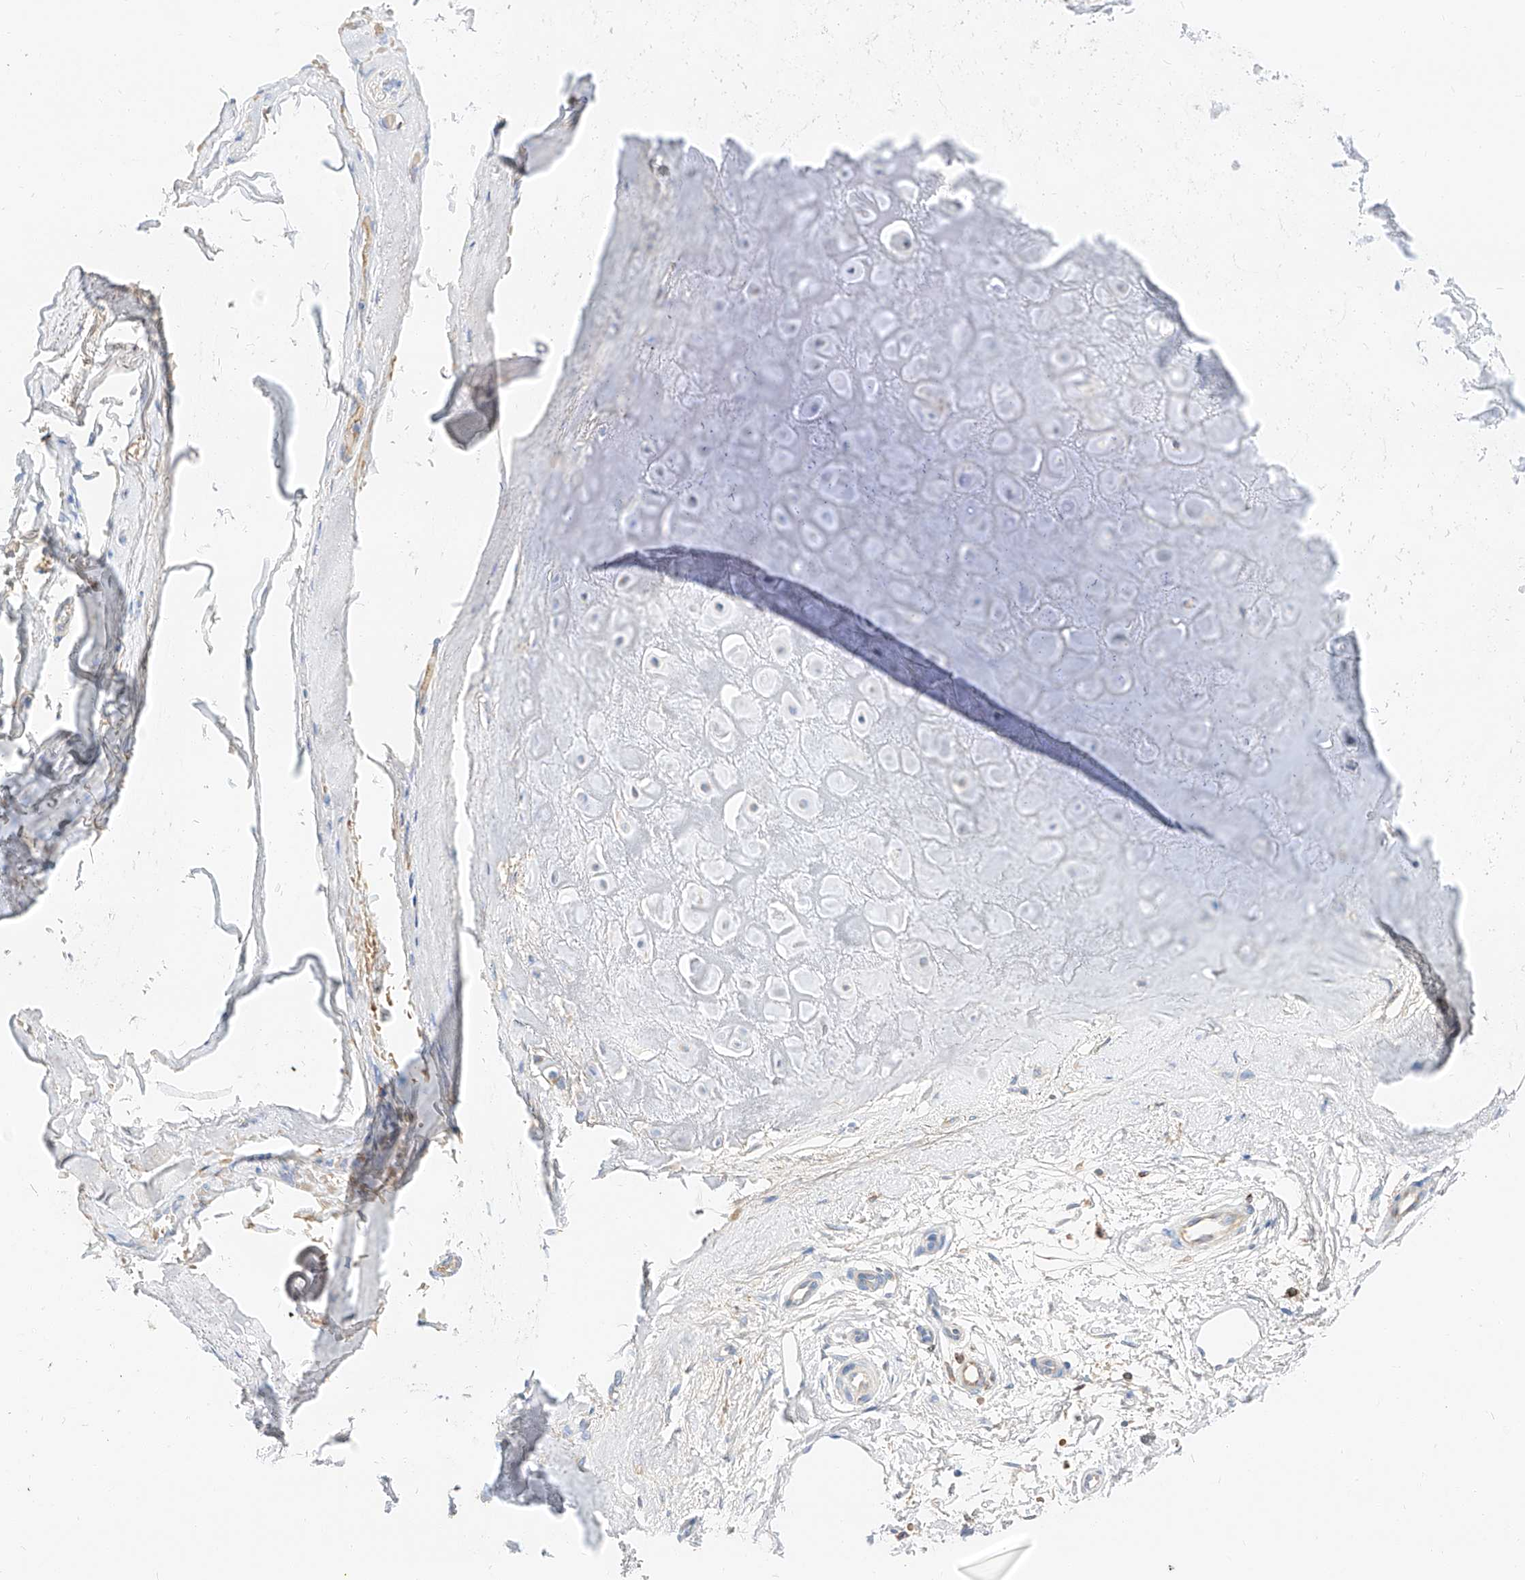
{"staining": {"intensity": "negative", "quantity": "none", "location": "none"}, "tissue": "adipose tissue", "cell_type": "Adipocytes", "image_type": "normal", "snomed": [{"axis": "morphology", "description": "Normal tissue, NOS"}, {"axis": "morphology", "description": "Basal cell carcinoma"}, {"axis": "topography", "description": "Skin"}], "caption": "The IHC image has no significant expression in adipocytes of adipose tissue. (DAB IHC with hematoxylin counter stain).", "gene": "MAP7", "patient": {"sex": "female", "age": 89}}